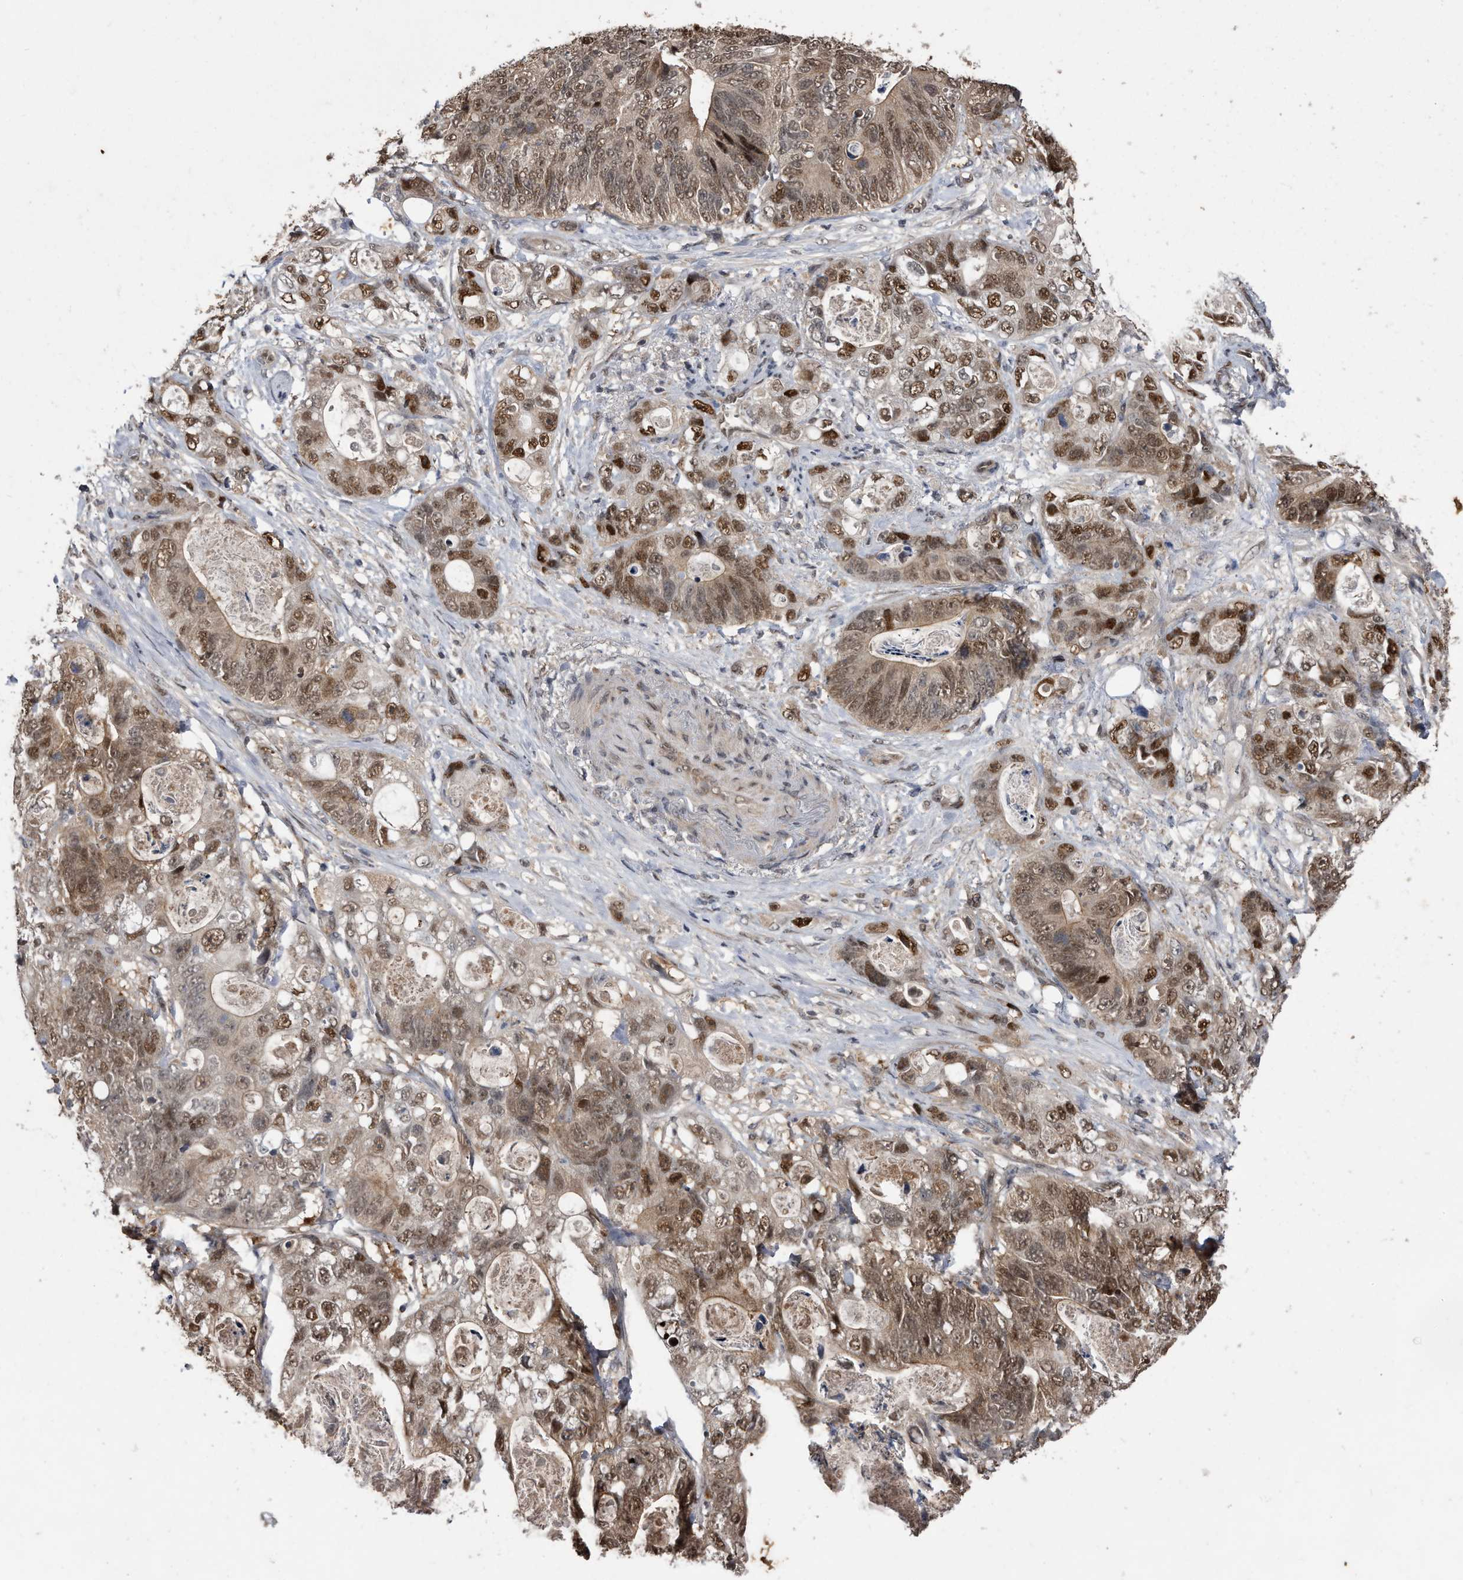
{"staining": {"intensity": "moderate", "quantity": ">75%", "location": "cytoplasmic/membranous,nuclear"}, "tissue": "stomach cancer", "cell_type": "Tumor cells", "image_type": "cancer", "snomed": [{"axis": "morphology", "description": "Normal tissue, NOS"}, {"axis": "morphology", "description": "Adenocarcinoma, NOS"}, {"axis": "topography", "description": "Stomach"}], "caption": "Stomach cancer stained with DAB immunohistochemistry (IHC) exhibits medium levels of moderate cytoplasmic/membranous and nuclear positivity in about >75% of tumor cells.", "gene": "RAD23B", "patient": {"sex": "female", "age": 89}}